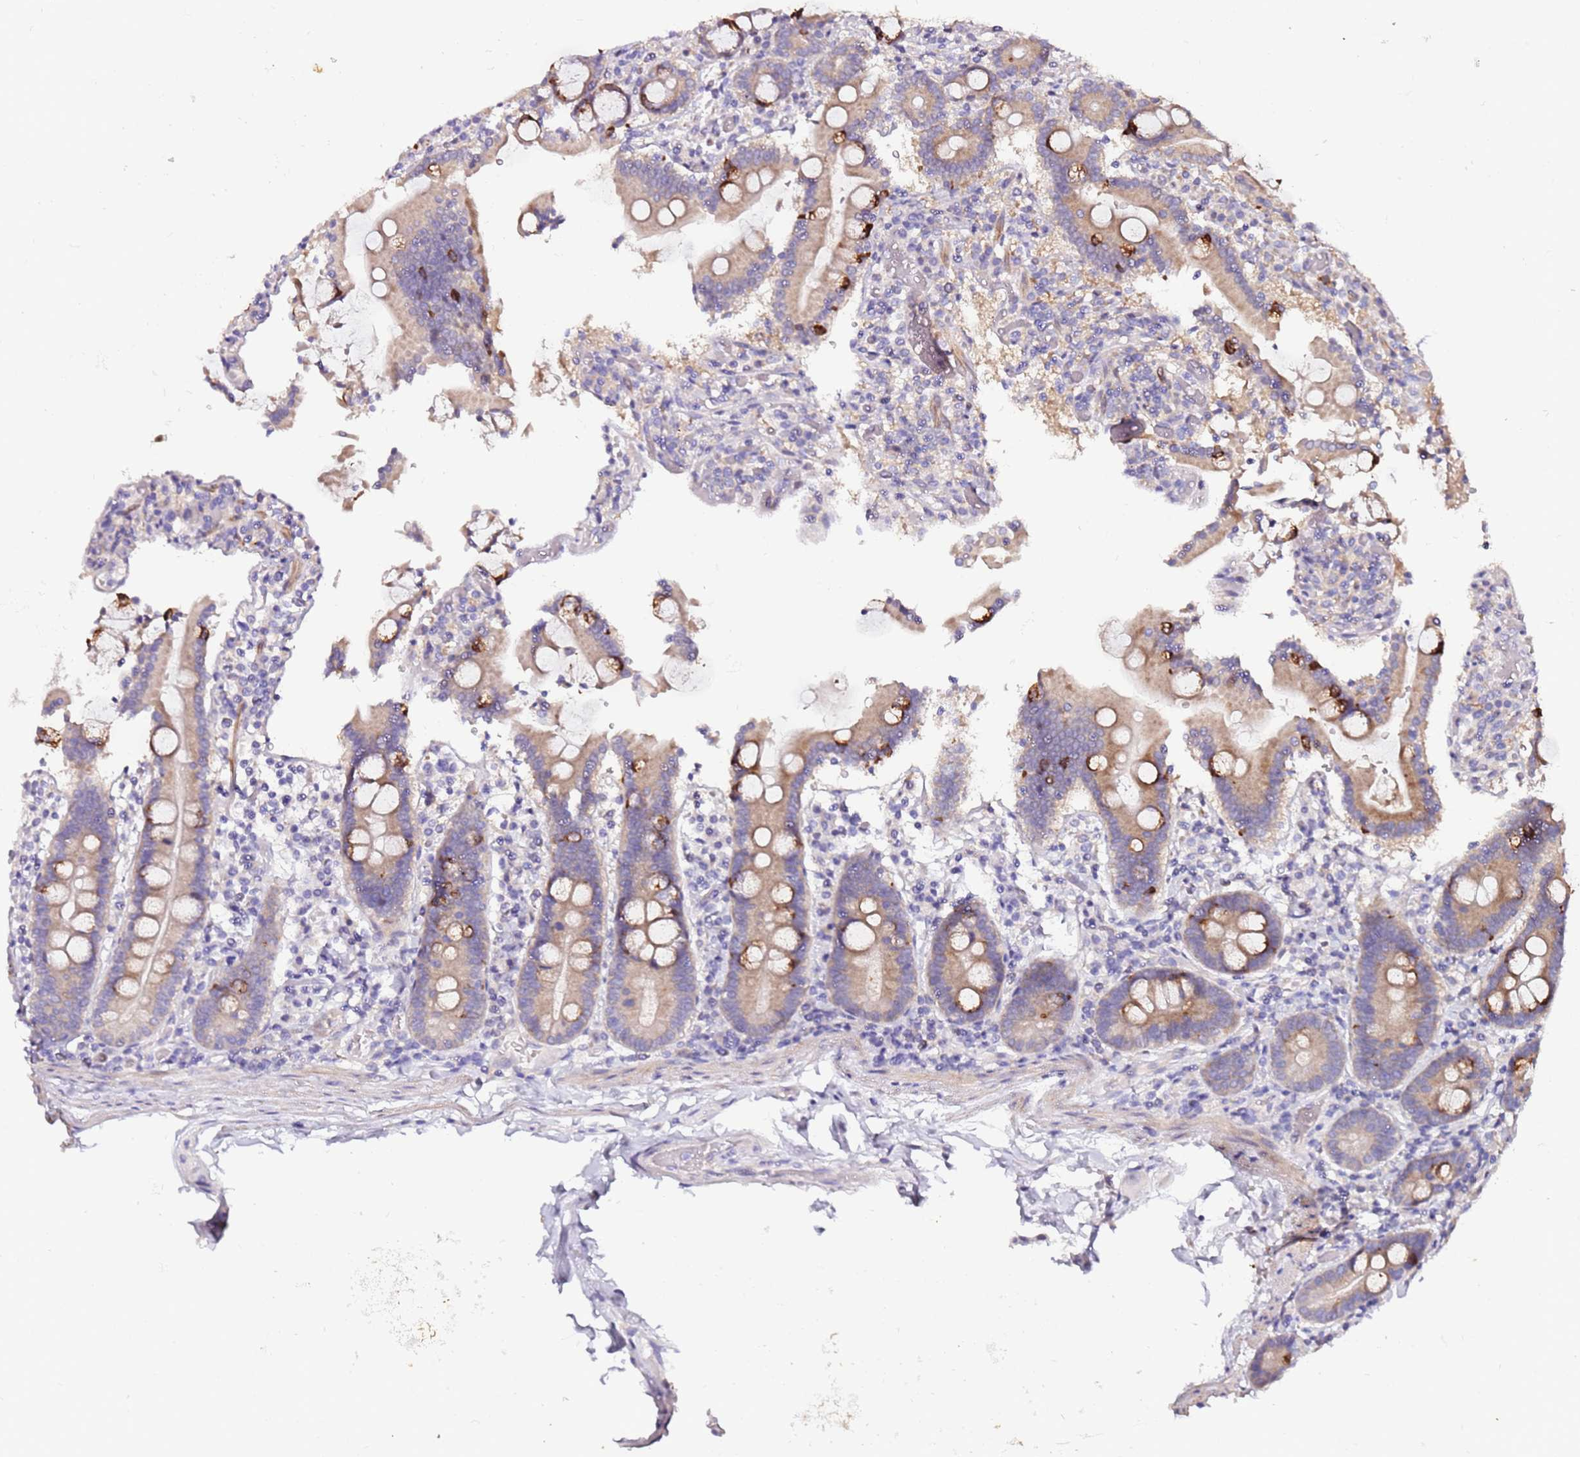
{"staining": {"intensity": "strong", "quantity": "<25%", "location": "cytoplasmic/membranous"}, "tissue": "duodenum", "cell_type": "Glandular cells", "image_type": "normal", "snomed": [{"axis": "morphology", "description": "Normal tissue, NOS"}, {"axis": "topography", "description": "Duodenum"}], "caption": "Immunohistochemical staining of unremarkable human duodenum shows <25% levels of strong cytoplasmic/membranous protein staining in about <25% of glandular cells.", "gene": "SRRM5", "patient": {"sex": "male", "age": 55}}